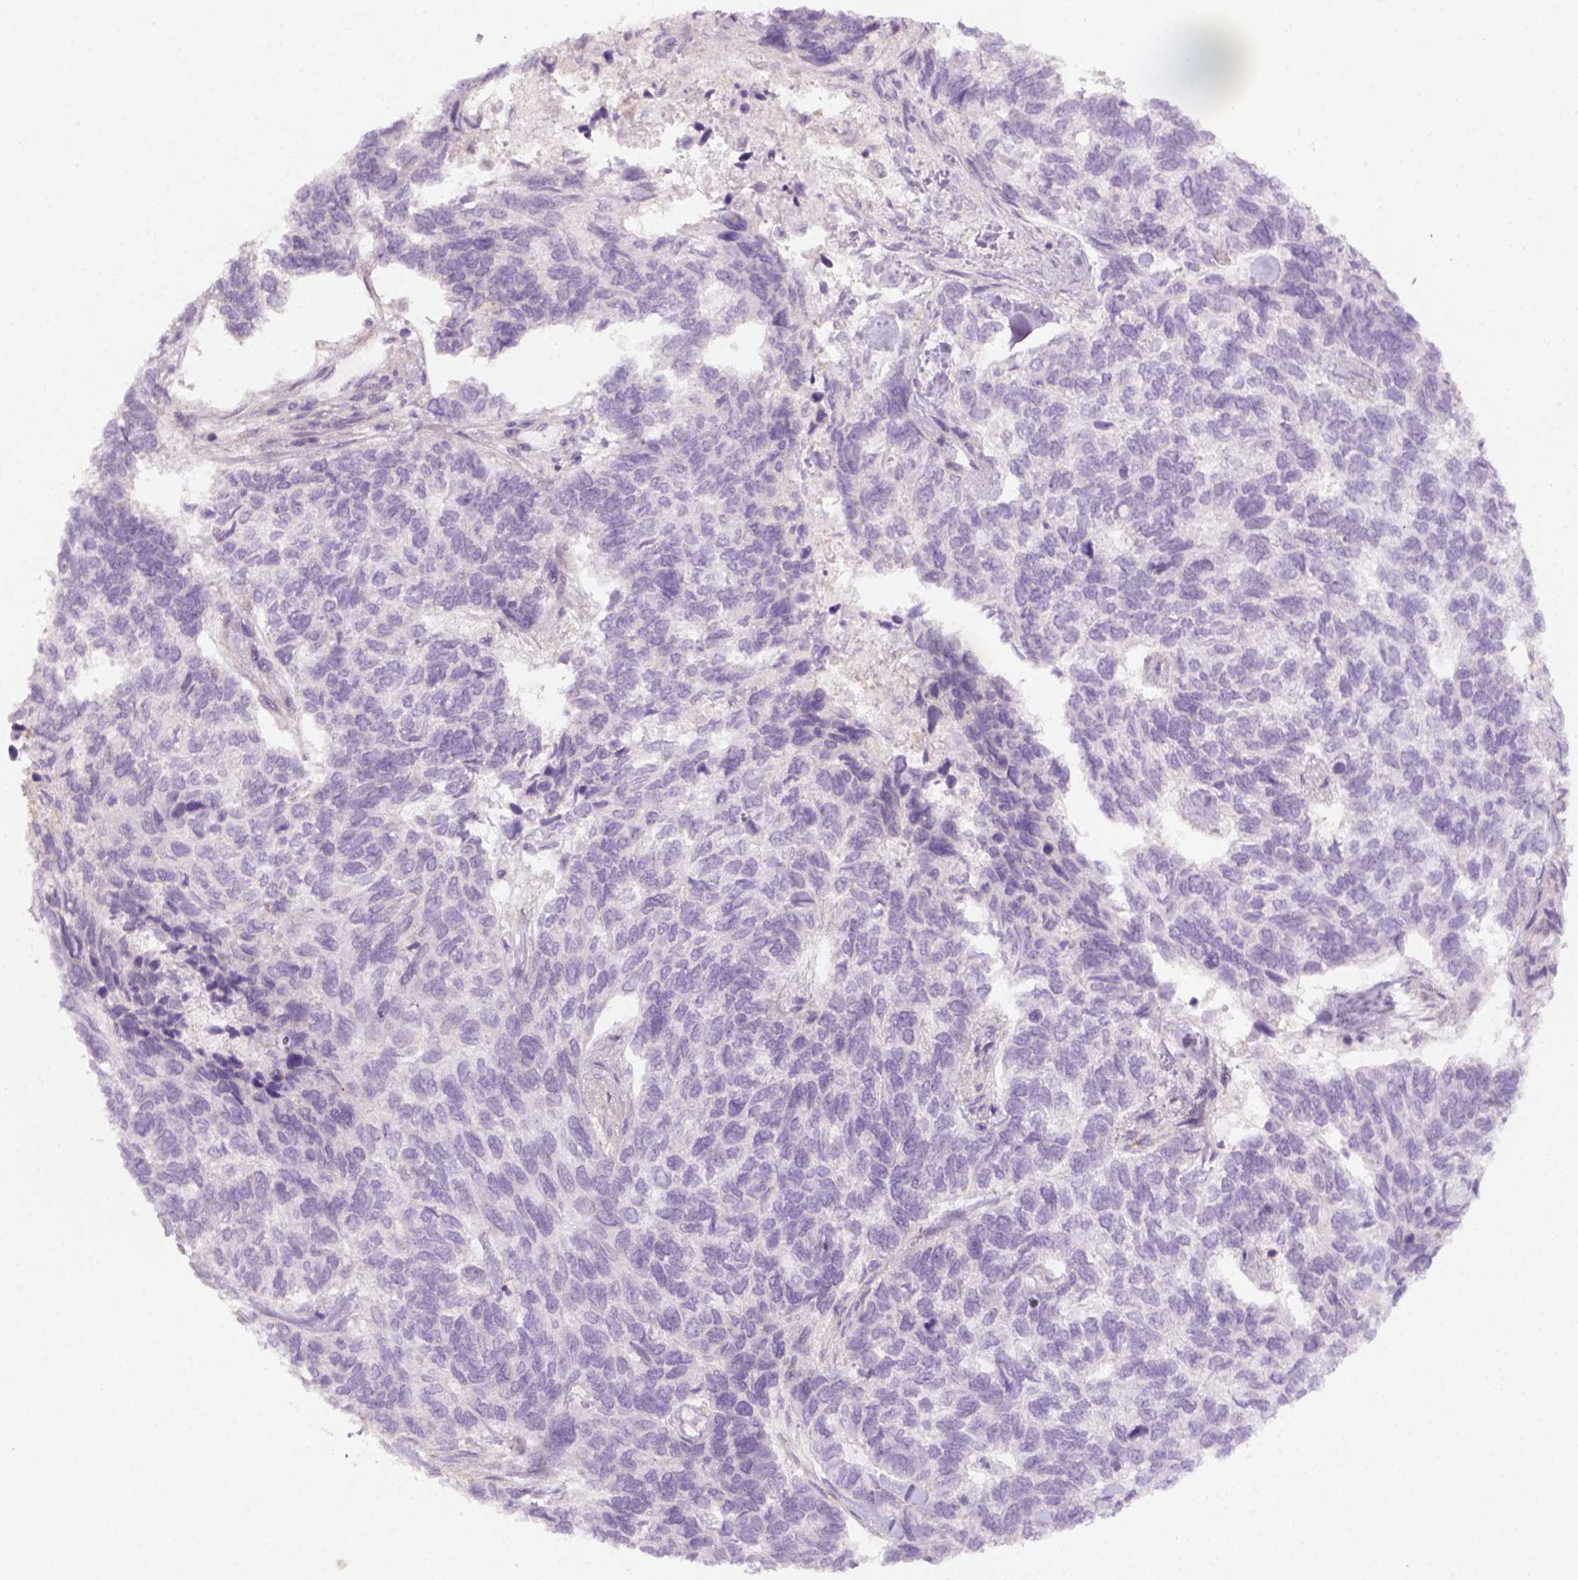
{"staining": {"intensity": "negative", "quantity": "none", "location": "none"}, "tissue": "skin cancer", "cell_type": "Tumor cells", "image_type": "cancer", "snomed": [{"axis": "morphology", "description": "Basal cell carcinoma"}, {"axis": "topography", "description": "Skin"}], "caption": "IHC image of neoplastic tissue: human skin cancer (basal cell carcinoma) stained with DAB reveals no significant protein expression in tumor cells.", "gene": "AQP9", "patient": {"sex": "female", "age": 65}}